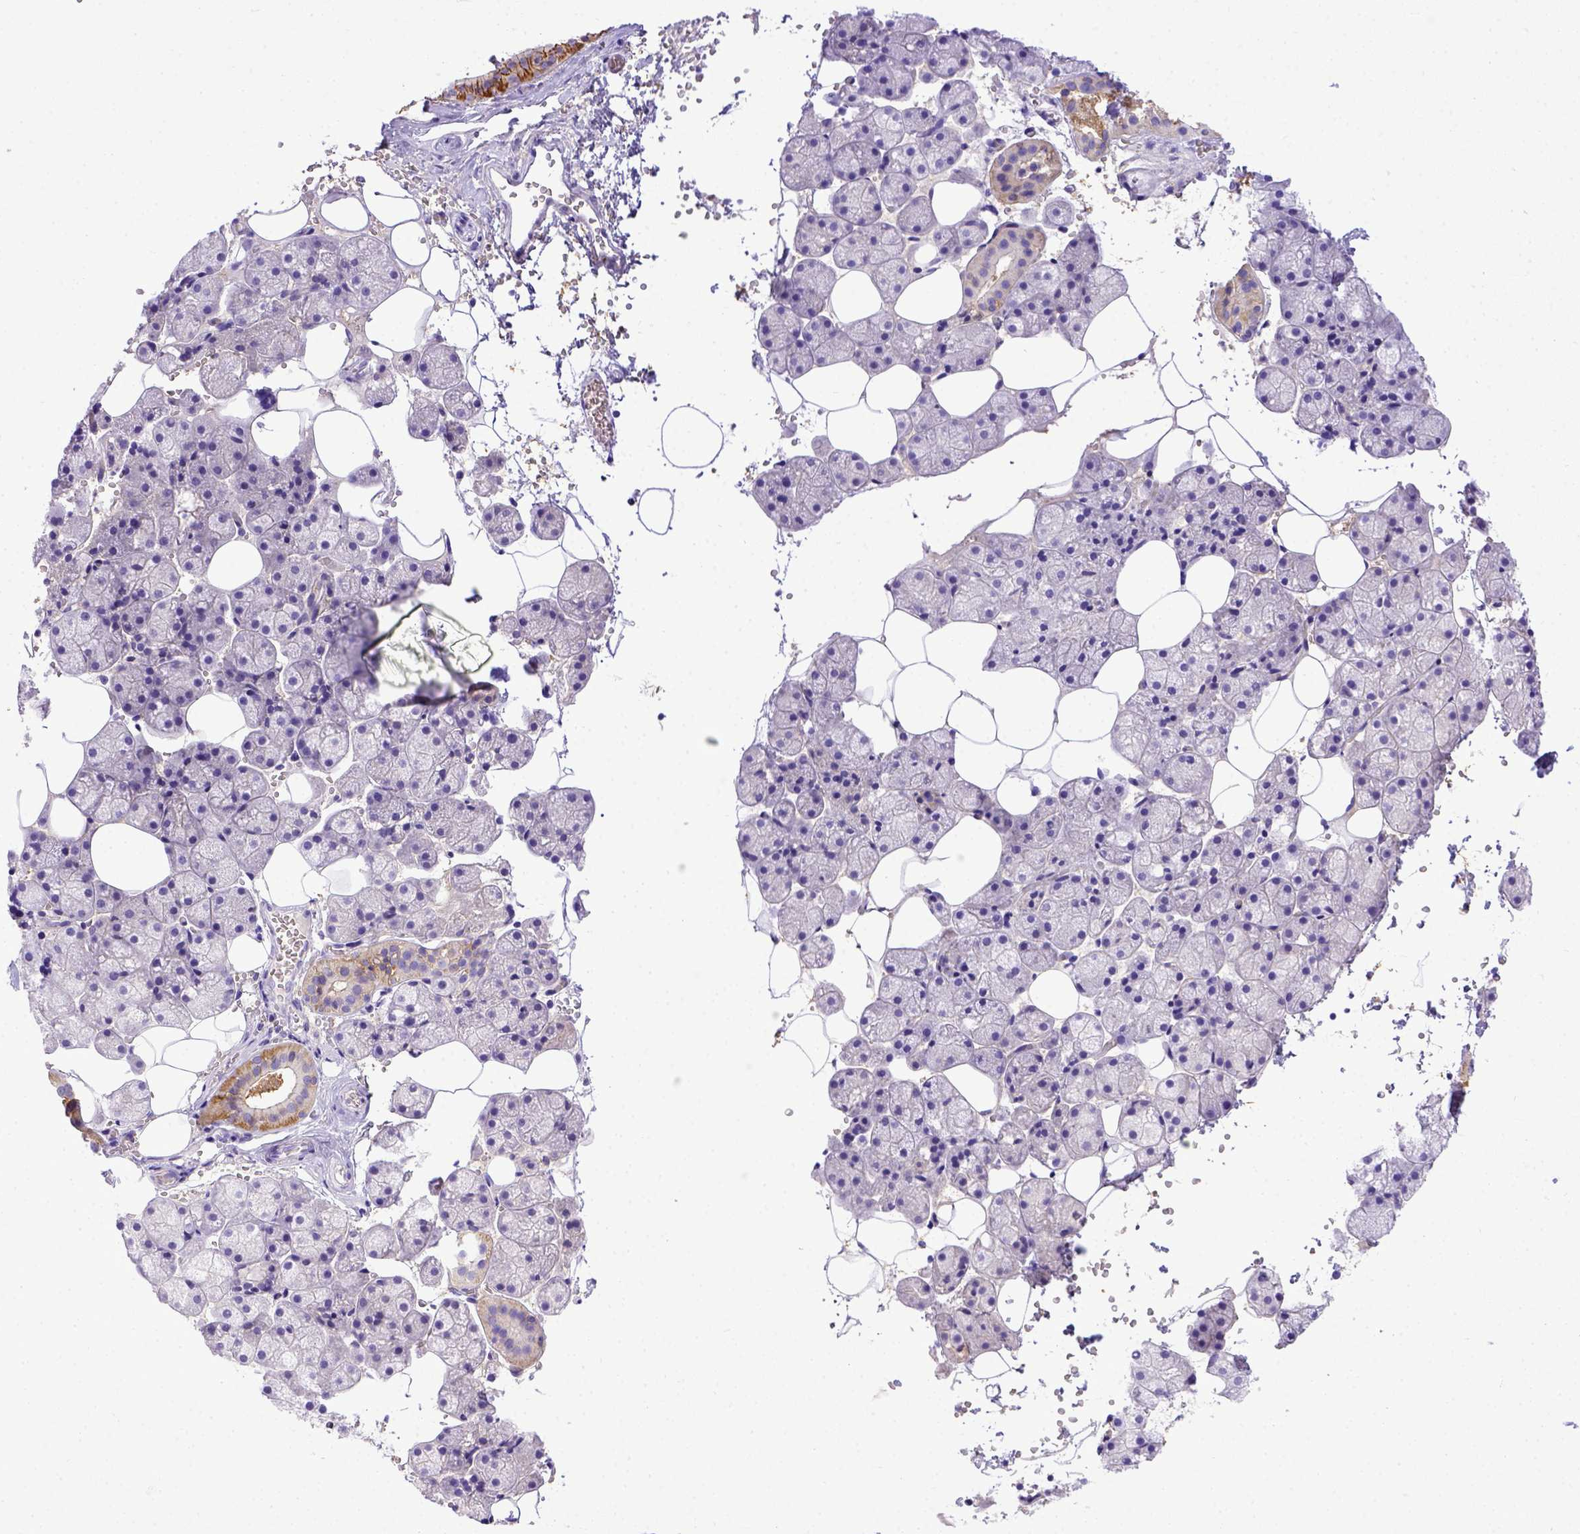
{"staining": {"intensity": "moderate", "quantity": "<25%", "location": "cytoplasmic/membranous"}, "tissue": "salivary gland", "cell_type": "Glandular cells", "image_type": "normal", "snomed": [{"axis": "morphology", "description": "Normal tissue, NOS"}, {"axis": "topography", "description": "Salivary gland"}], "caption": "This micrograph displays immunohistochemistry staining of normal human salivary gland, with low moderate cytoplasmic/membranous expression in about <25% of glandular cells.", "gene": "BTN1A1", "patient": {"sex": "male", "age": 38}}